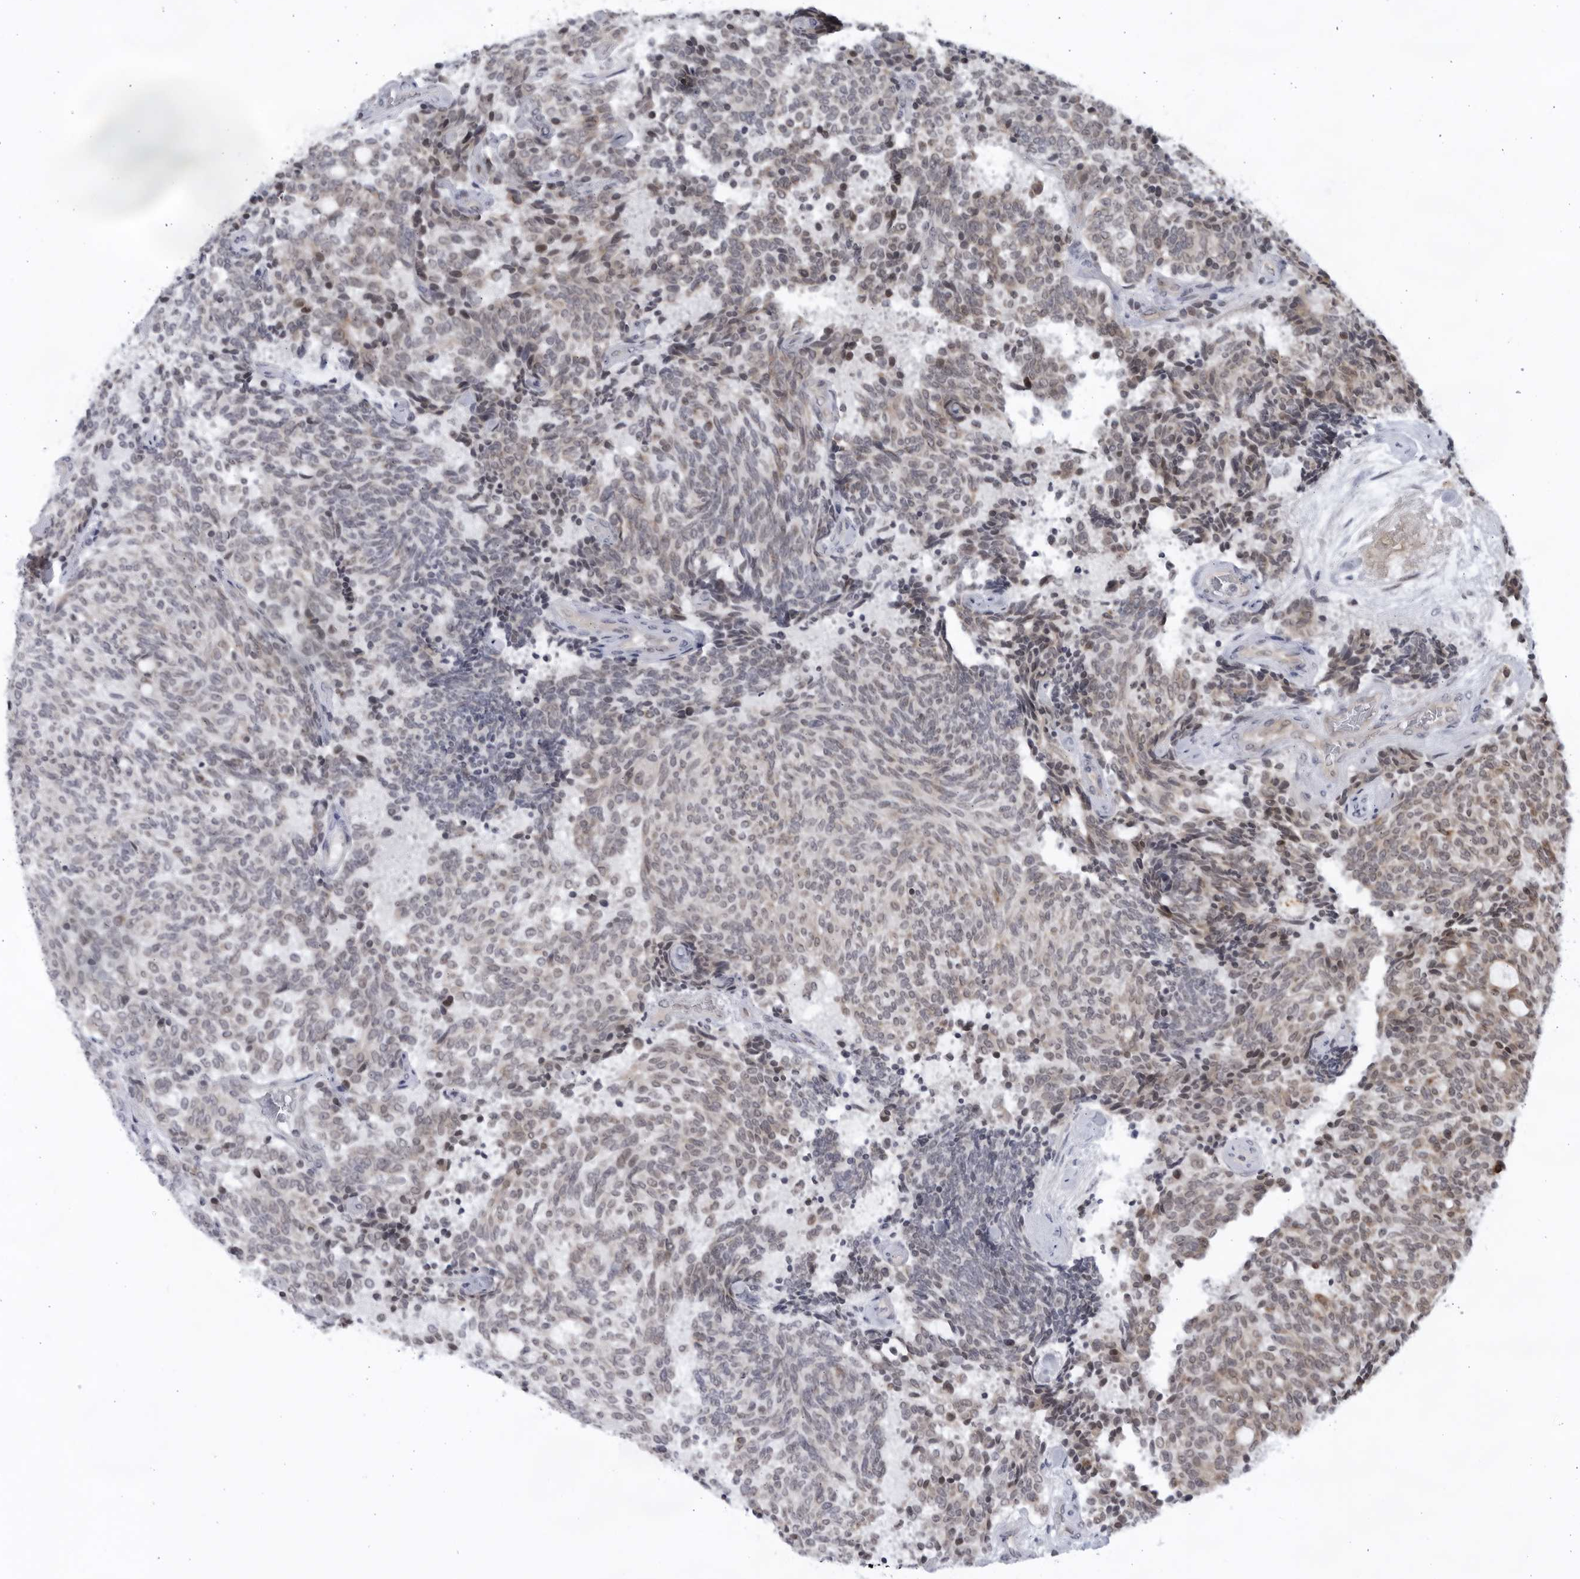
{"staining": {"intensity": "weak", "quantity": "<25%", "location": "cytoplasmic/membranous"}, "tissue": "carcinoid", "cell_type": "Tumor cells", "image_type": "cancer", "snomed": [{"axis": "morphology", "description": "Carcinoid, malignant, NOS"}, {"axis": "topography", "description": "Pancreas"}], "caption": "Carcinoid was stained to show a protein in brown. There is no significant expression in tumor cells.", "gene": "ITGB3BP", "patient": {"sex": "female", "age": 54}}